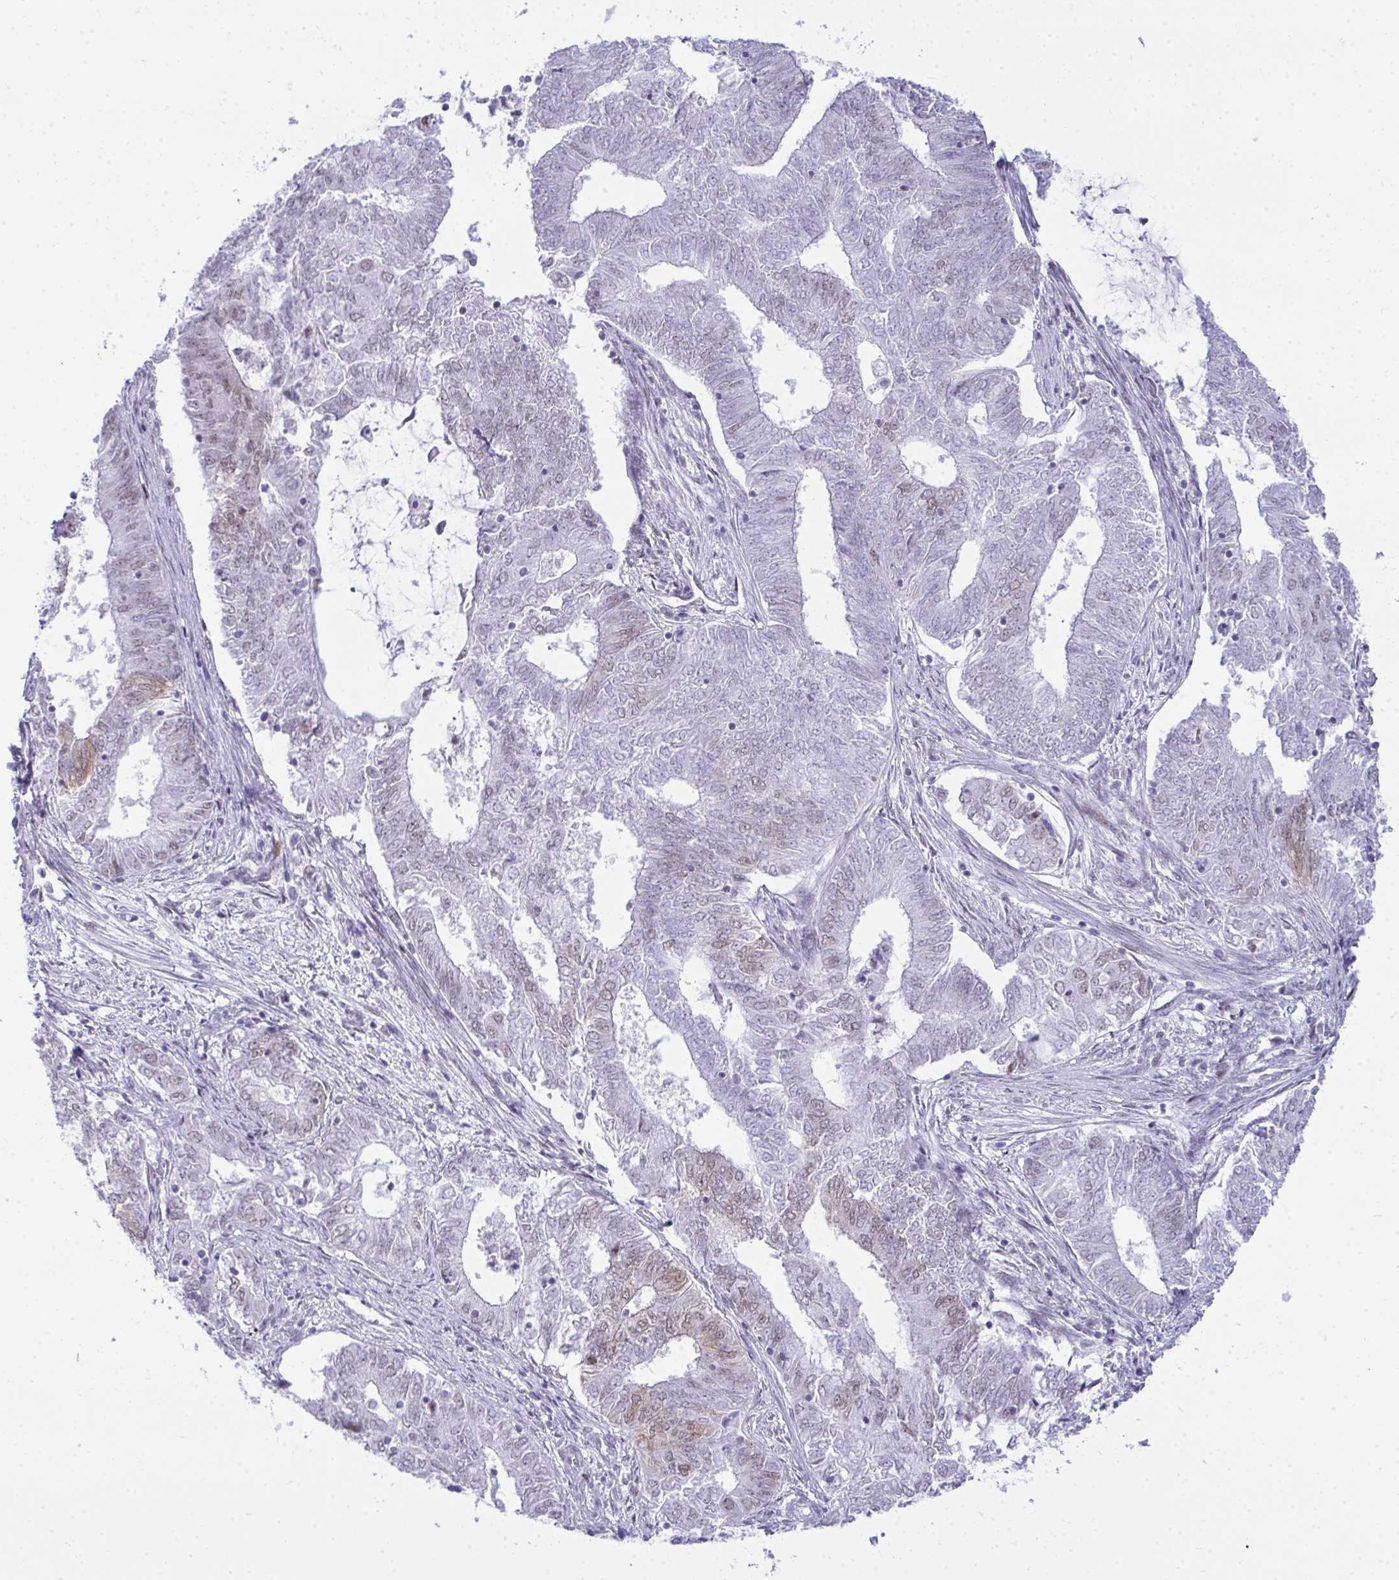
{"staining": {"intensity": "weak", "quantity": "25%-75%", "location": "nuclear"}, "tissue": "endometrial cancer", "cell_type": "Tumor cells", "image_type": "cancer", "snomed": [{"axis": "morphology", "description": "Adenocarcinoma, NOS"}, {"axis": "topography", "description": "Endometrium"}], "caption": "Endometrial cancer (adenocarcinoma) stained for a protein (brown) demonstrates weak nuclear positive positivity in about 25%-75% of tumor cells.", "gene": "GLDN", "patient": {"sex": "female", "age": 62}}